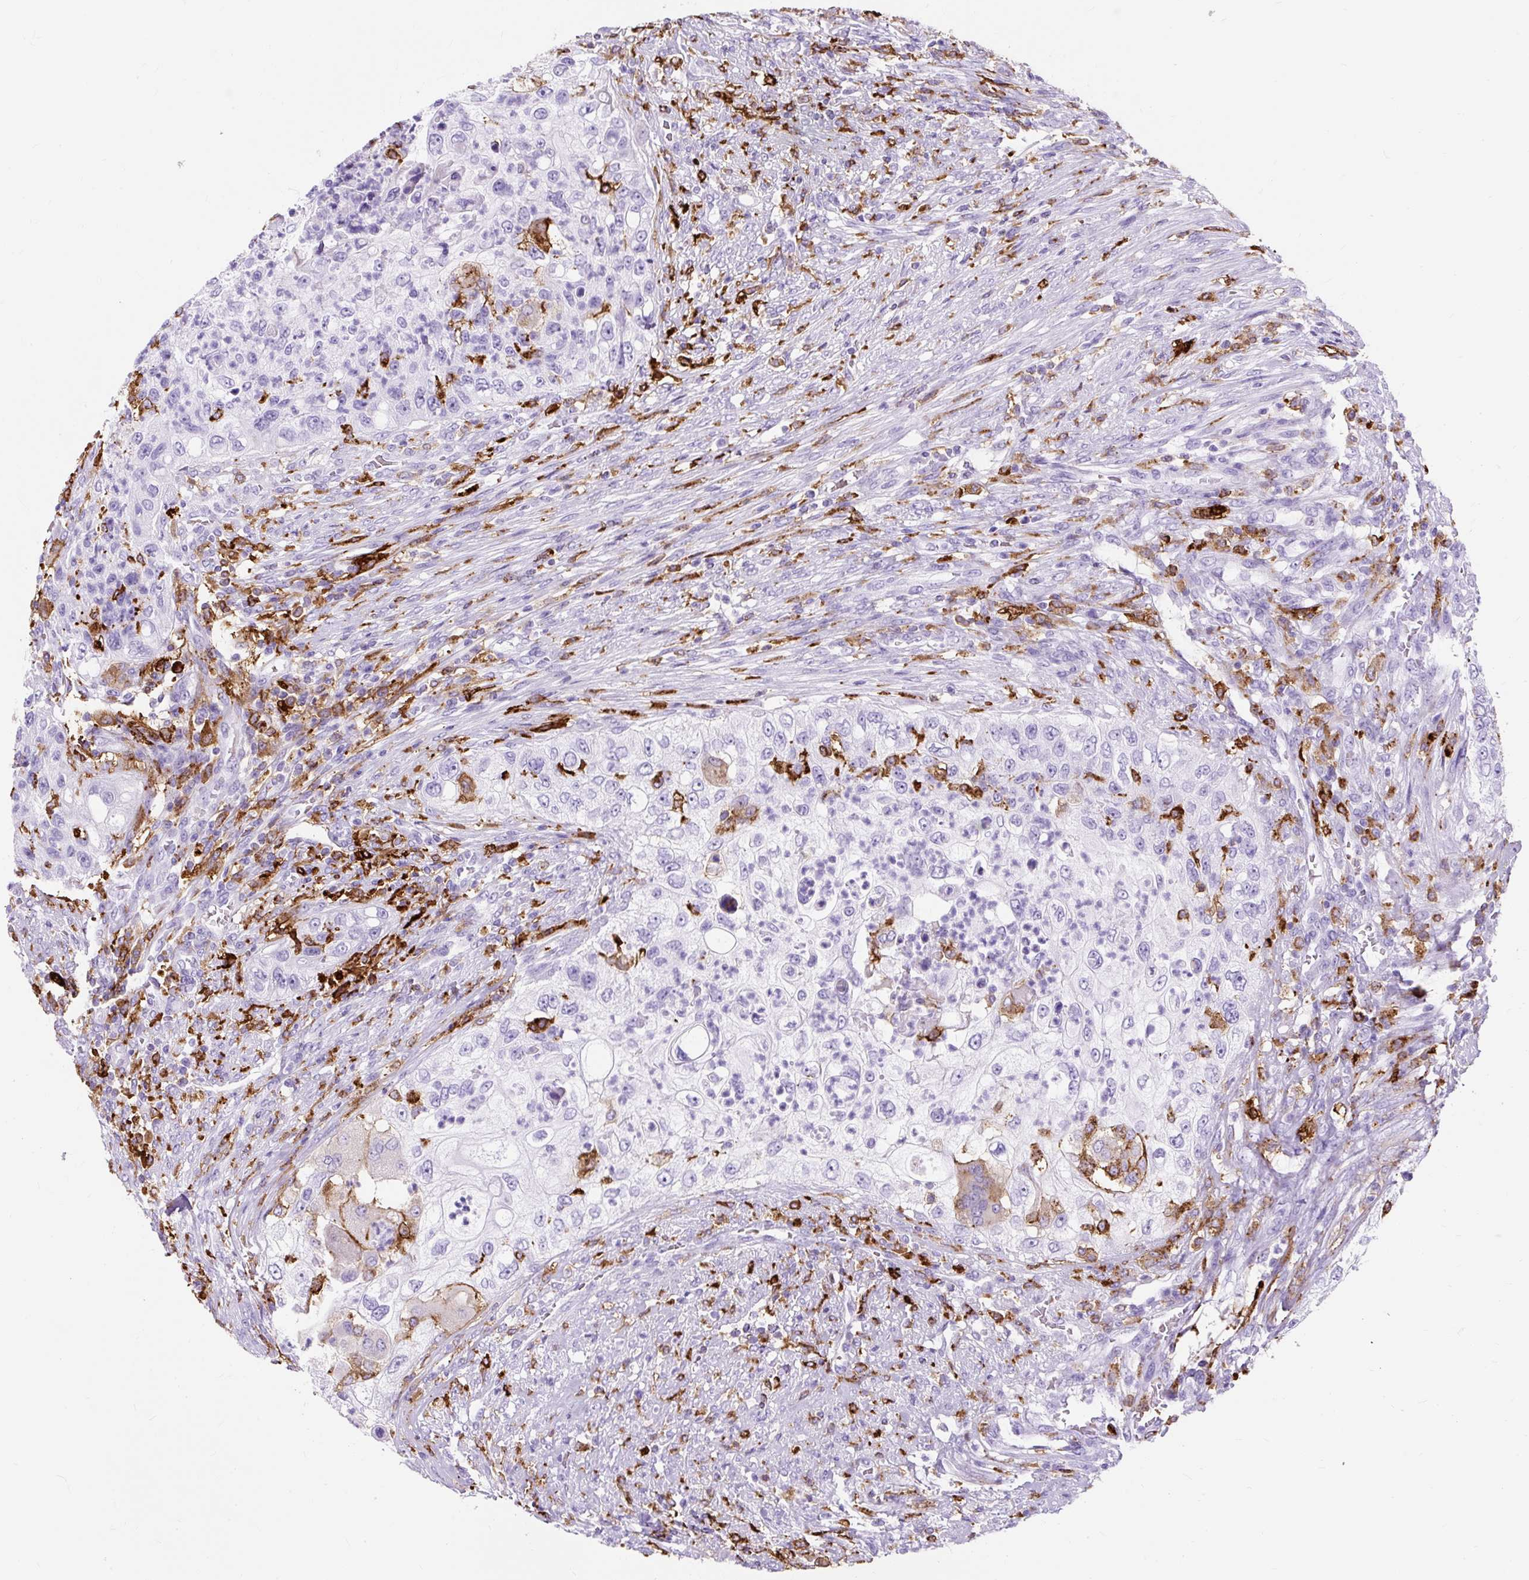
{"staining": {"intensity": "negative", "quantity": "none", "location": "none"}, "tissue": "urothelial cancer", "cell_type": "Tumor cells", "image_type": "cancer", "snomed": [{"axis": "morphology", "description": "Urothelial carcinoma, High grade"}, {"axis": "topography", "description": "Urinary bladder"}], "caption": "This micrograph is of urothelial cancer stained with immunohistochemistry (IHC) to label a protein in brown with the nuclei are counter-stained blue. There is no staining in tumor cells. Nuclei are stained in blue.", "gene": "HLA-DRA", "patient": {"sex": "female", "age": 60}}